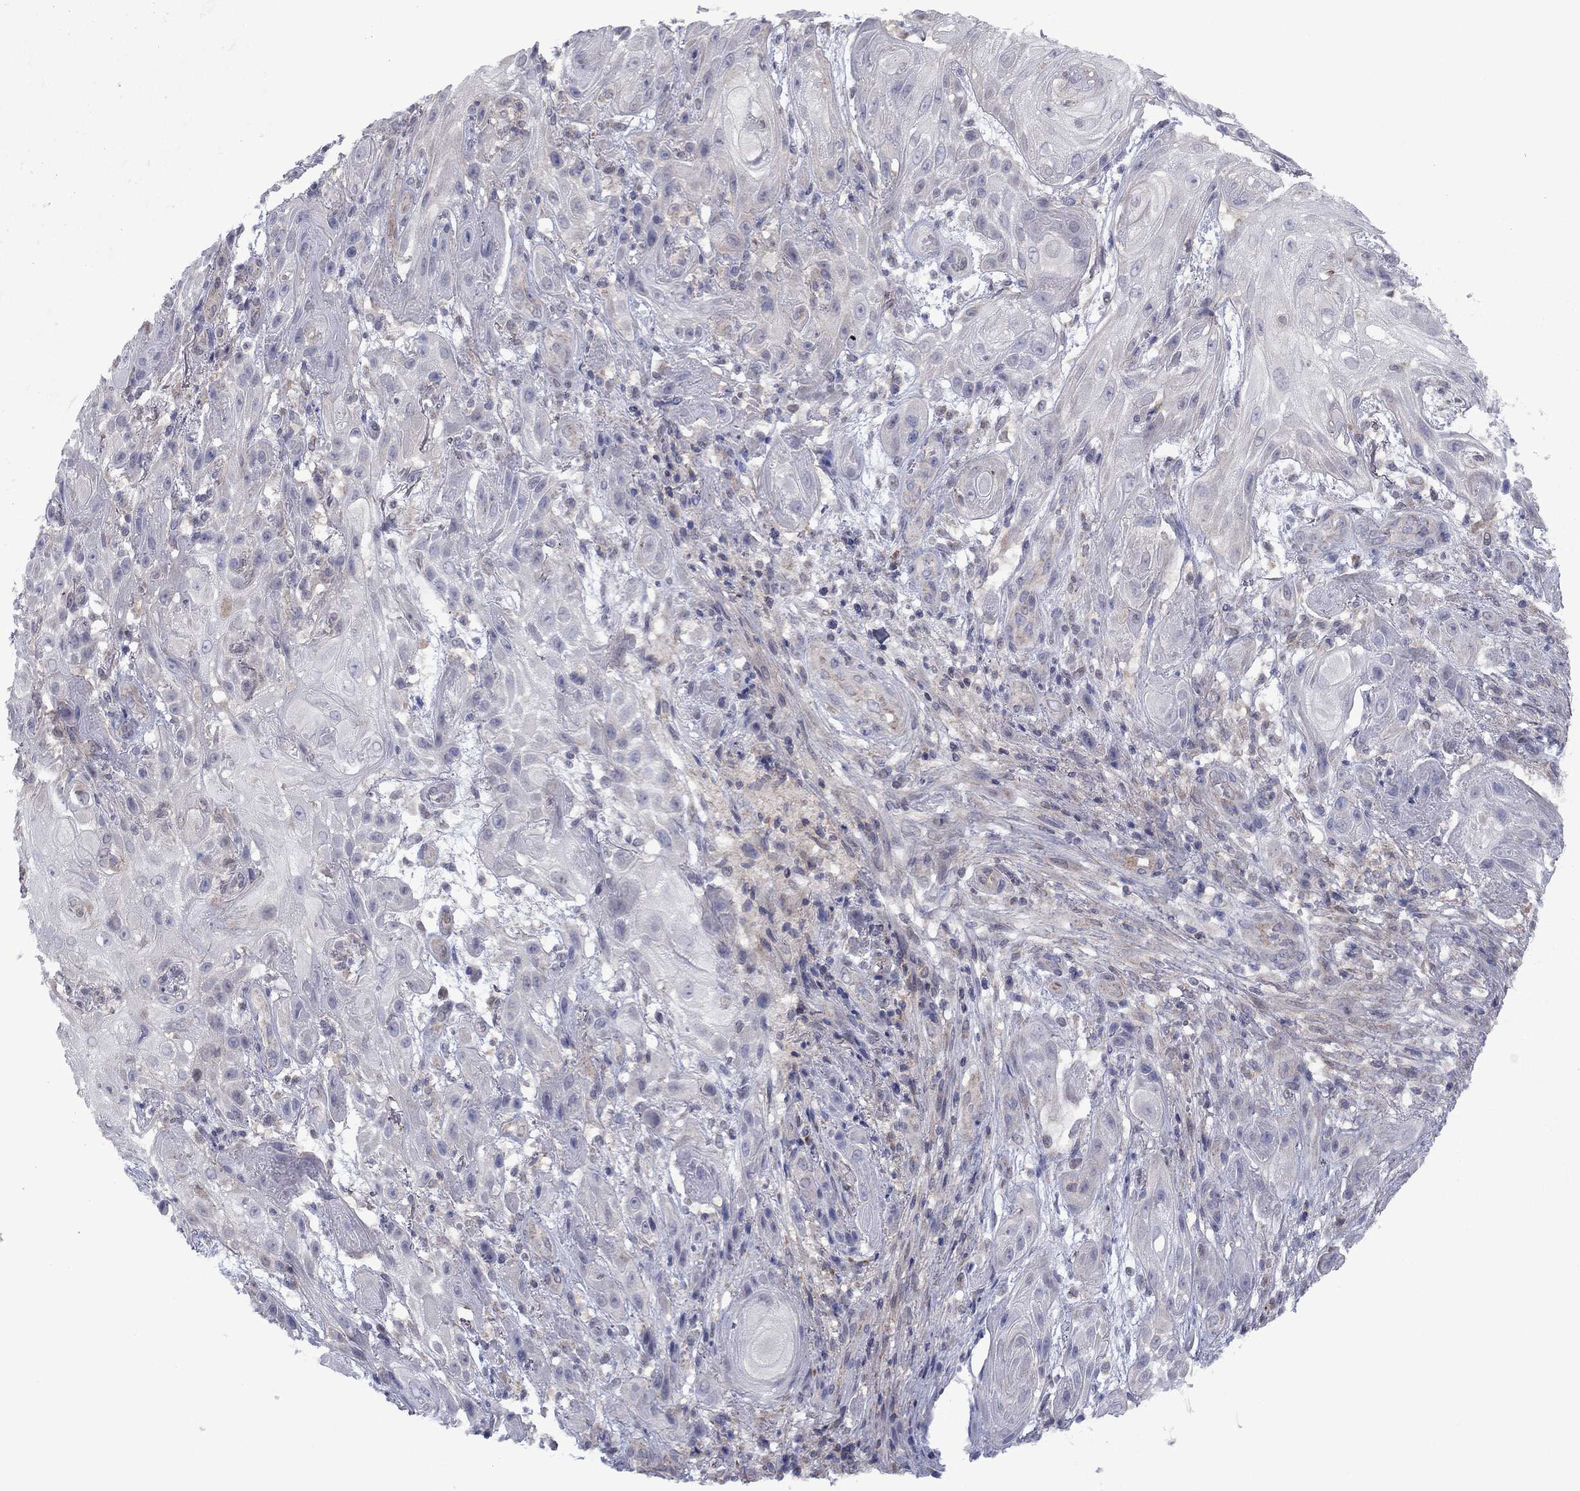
{"staining": {"intensity": "negative", "quantity": "none", "location": "none"}, "tissue": "skin cancer", "cell_type": "Tumor cells", "image_type": "cancer", "snomed": [{"axis": "morphology", "description": "Squamous cell carcinoma, NOS"}, {"axis": "topography", "description": "Skin"}], "caption": "The photomicrograph reveals no significant staining in tumor cells of skin cancer (squamous cell carcinoma). (DAB (3,3'-diaminobenzidine) immunohistochemistry (IHC), high magnification).", "gene": "GRHPR", "patient": {"sex": "male", "age": 62}}